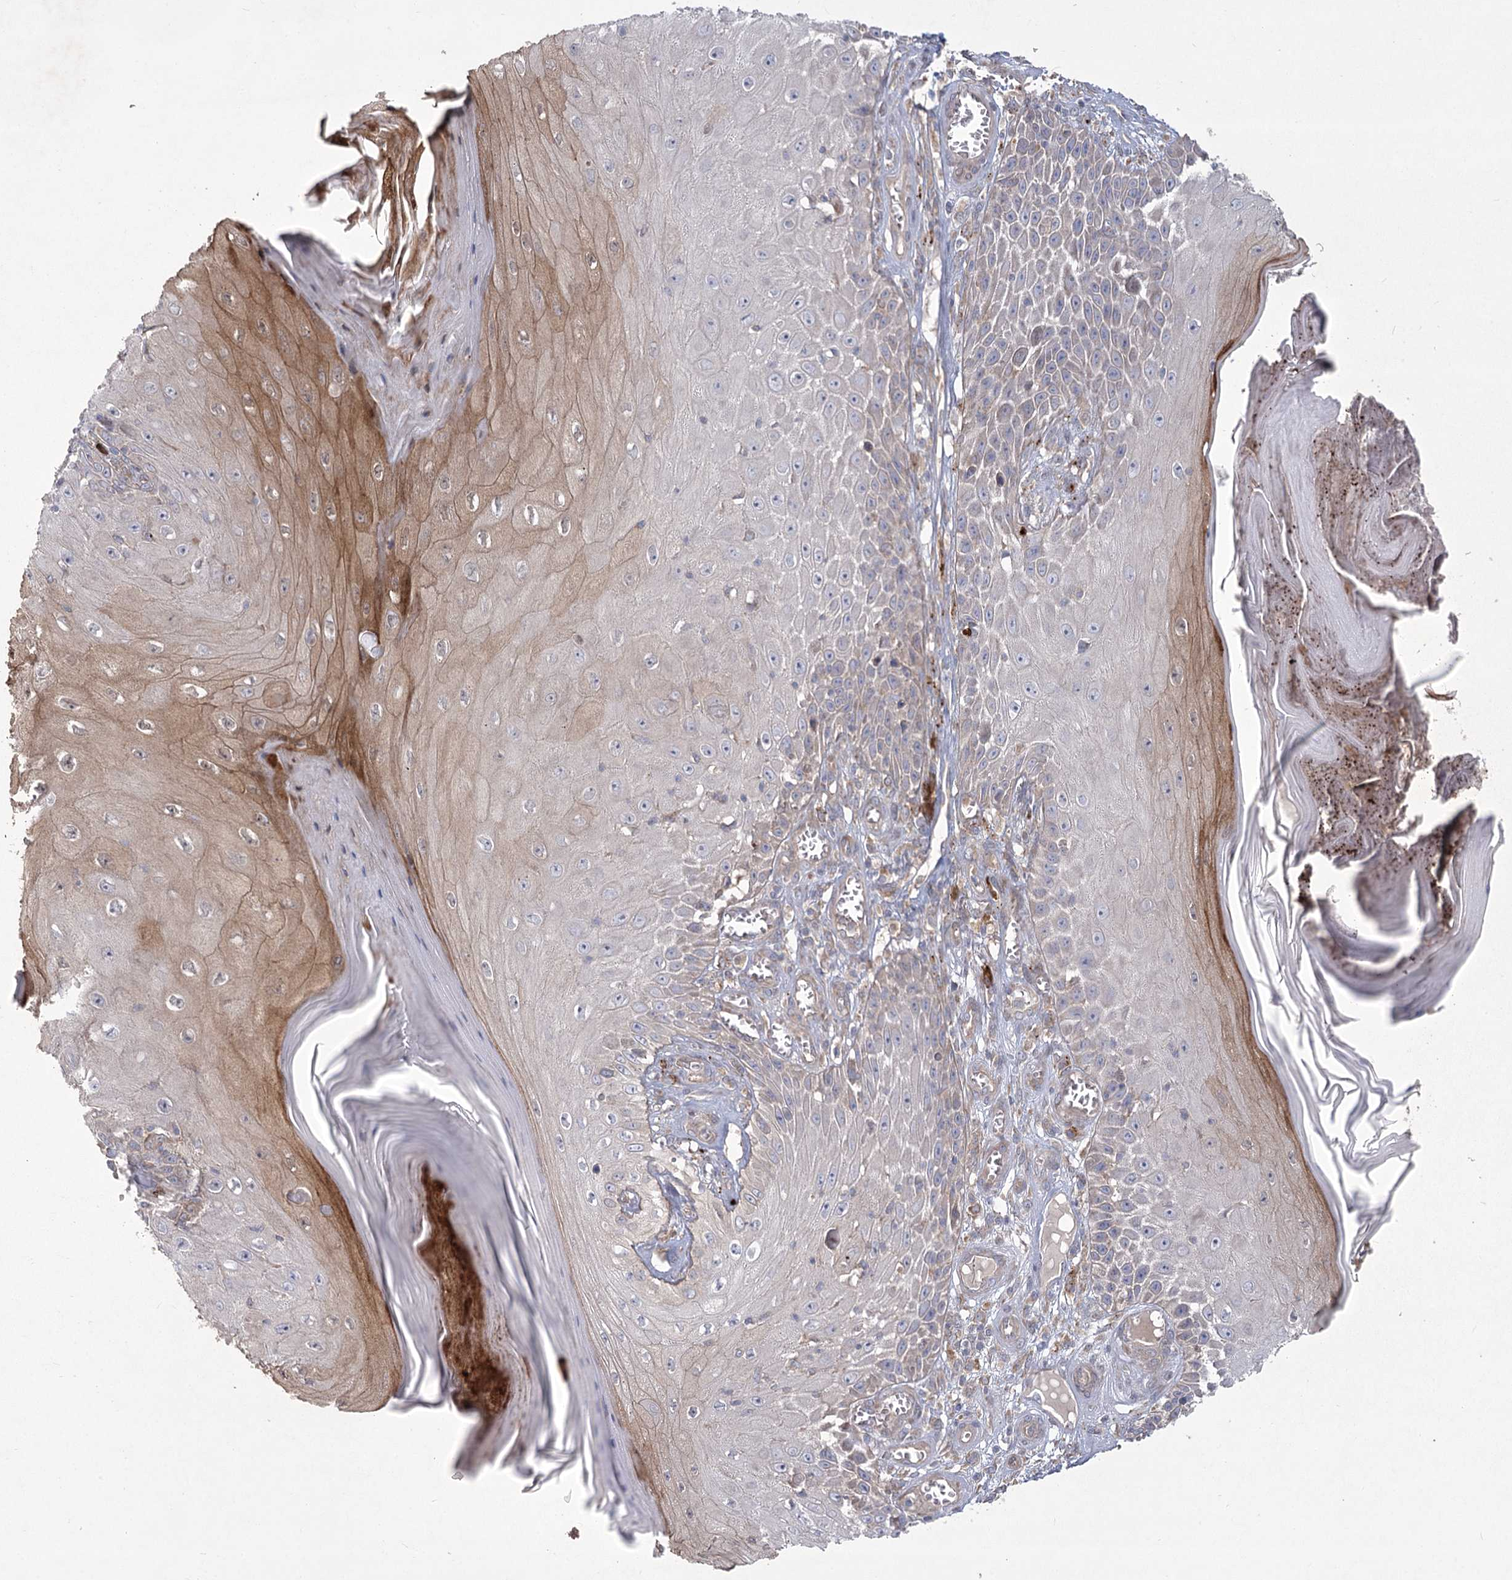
{"staining": {"intensity": "moderate", "quantity": "<25%", "location": "cytoplasmic/membranous"}, "tissue": "skin cancer", "cell_type": "Tumor cells", "image_type": "cancer", "snomed": [{"axis": "morphology", "description": "Squamous cell carcinoma, NOS"}, {"axis": "topography", "description": "Skin"}], "caption": "Human skin cancer stained with a brown dye demonstrates moderate cytoplasmic/membranous positive expression in approximately <25% of tumor cells.", "gene": "CAMTA1", "patient": {"sex": "female", "age": 73}}